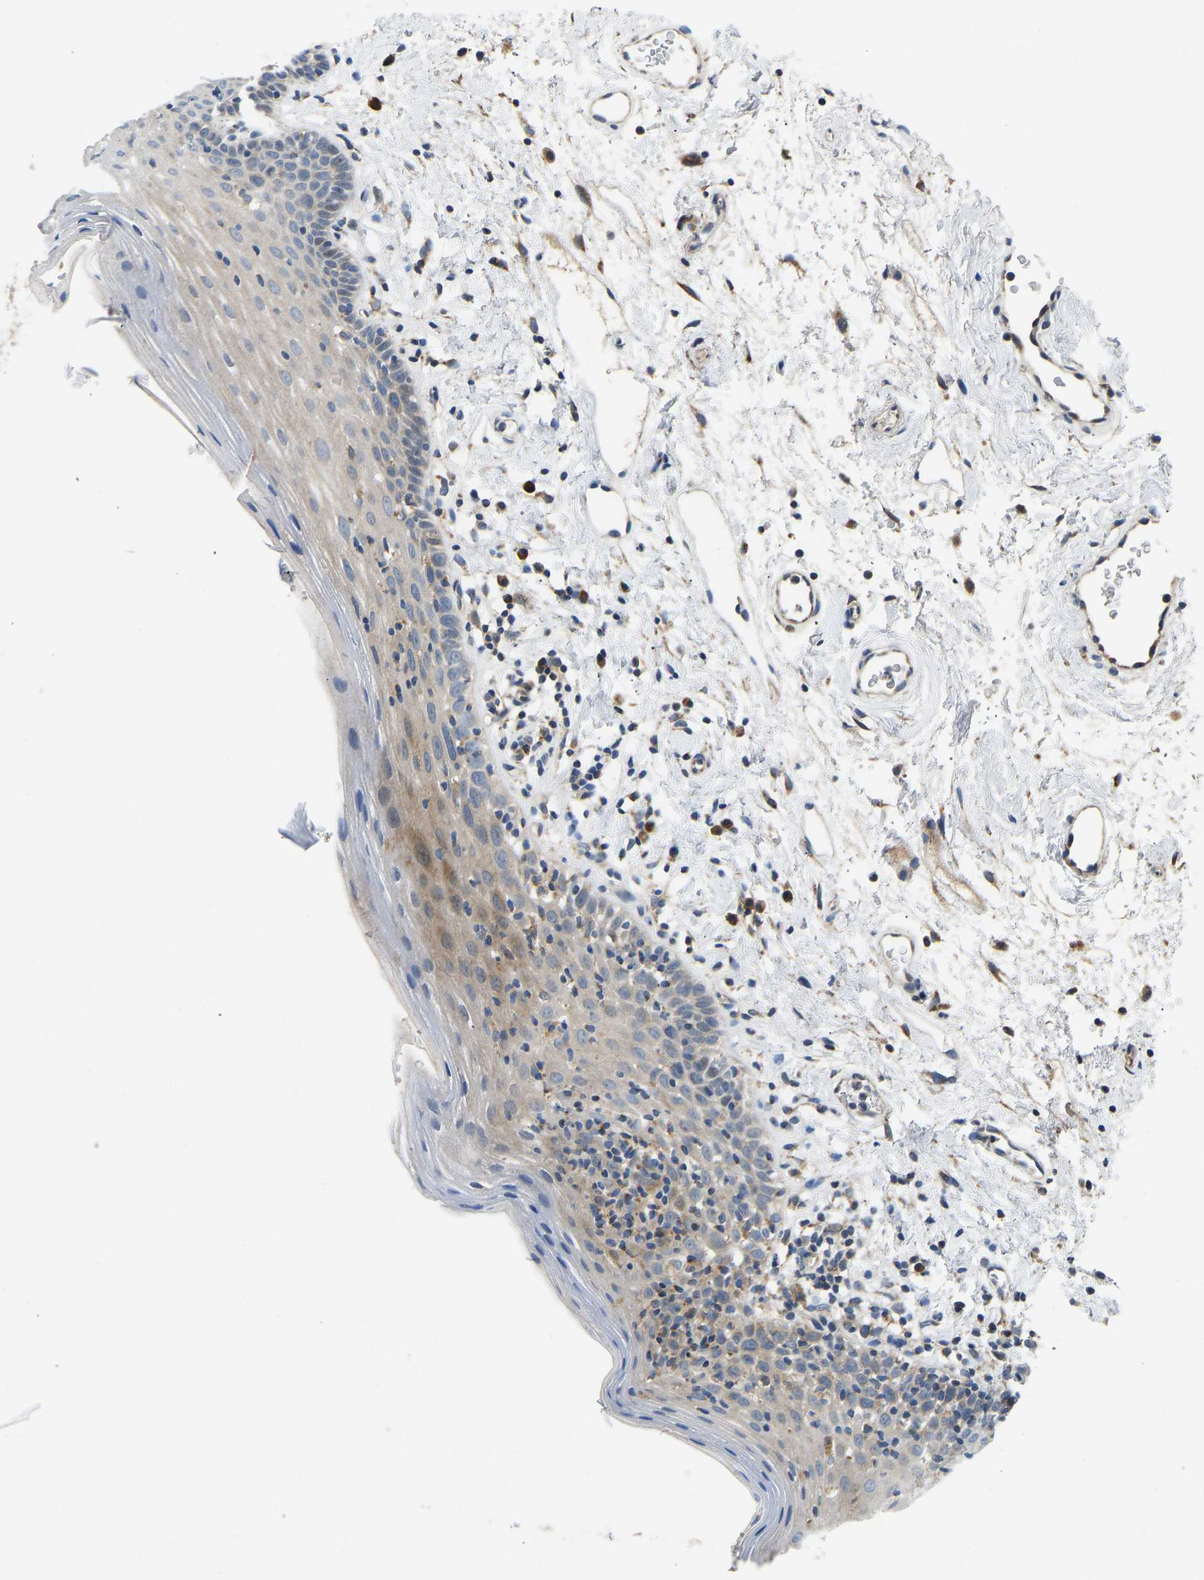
{"staining": {"intensity": "moderate", "quantity": "<25%", "location": "cytoplasmic/membranous"}, "tissue": "oral mucosa", "cell_type": "Squamous epithelial cells", "image_type": "normal", "snomed": [{"axis": "morphology", "description": "Normal tissue, NOS"}, {"axis": "topography", "description": "Oral tissue"}], "caption": "A brown stain highlights moderate cytoplasmic/membranous positivity of a protein in squamous epithelial cells of unremarkable human oral mucosa. (brown staining indicates protein expression, while blue staining denotes nuclei).", "gene": "RBP1", "patient": {"sex": "male", "age": 66}}